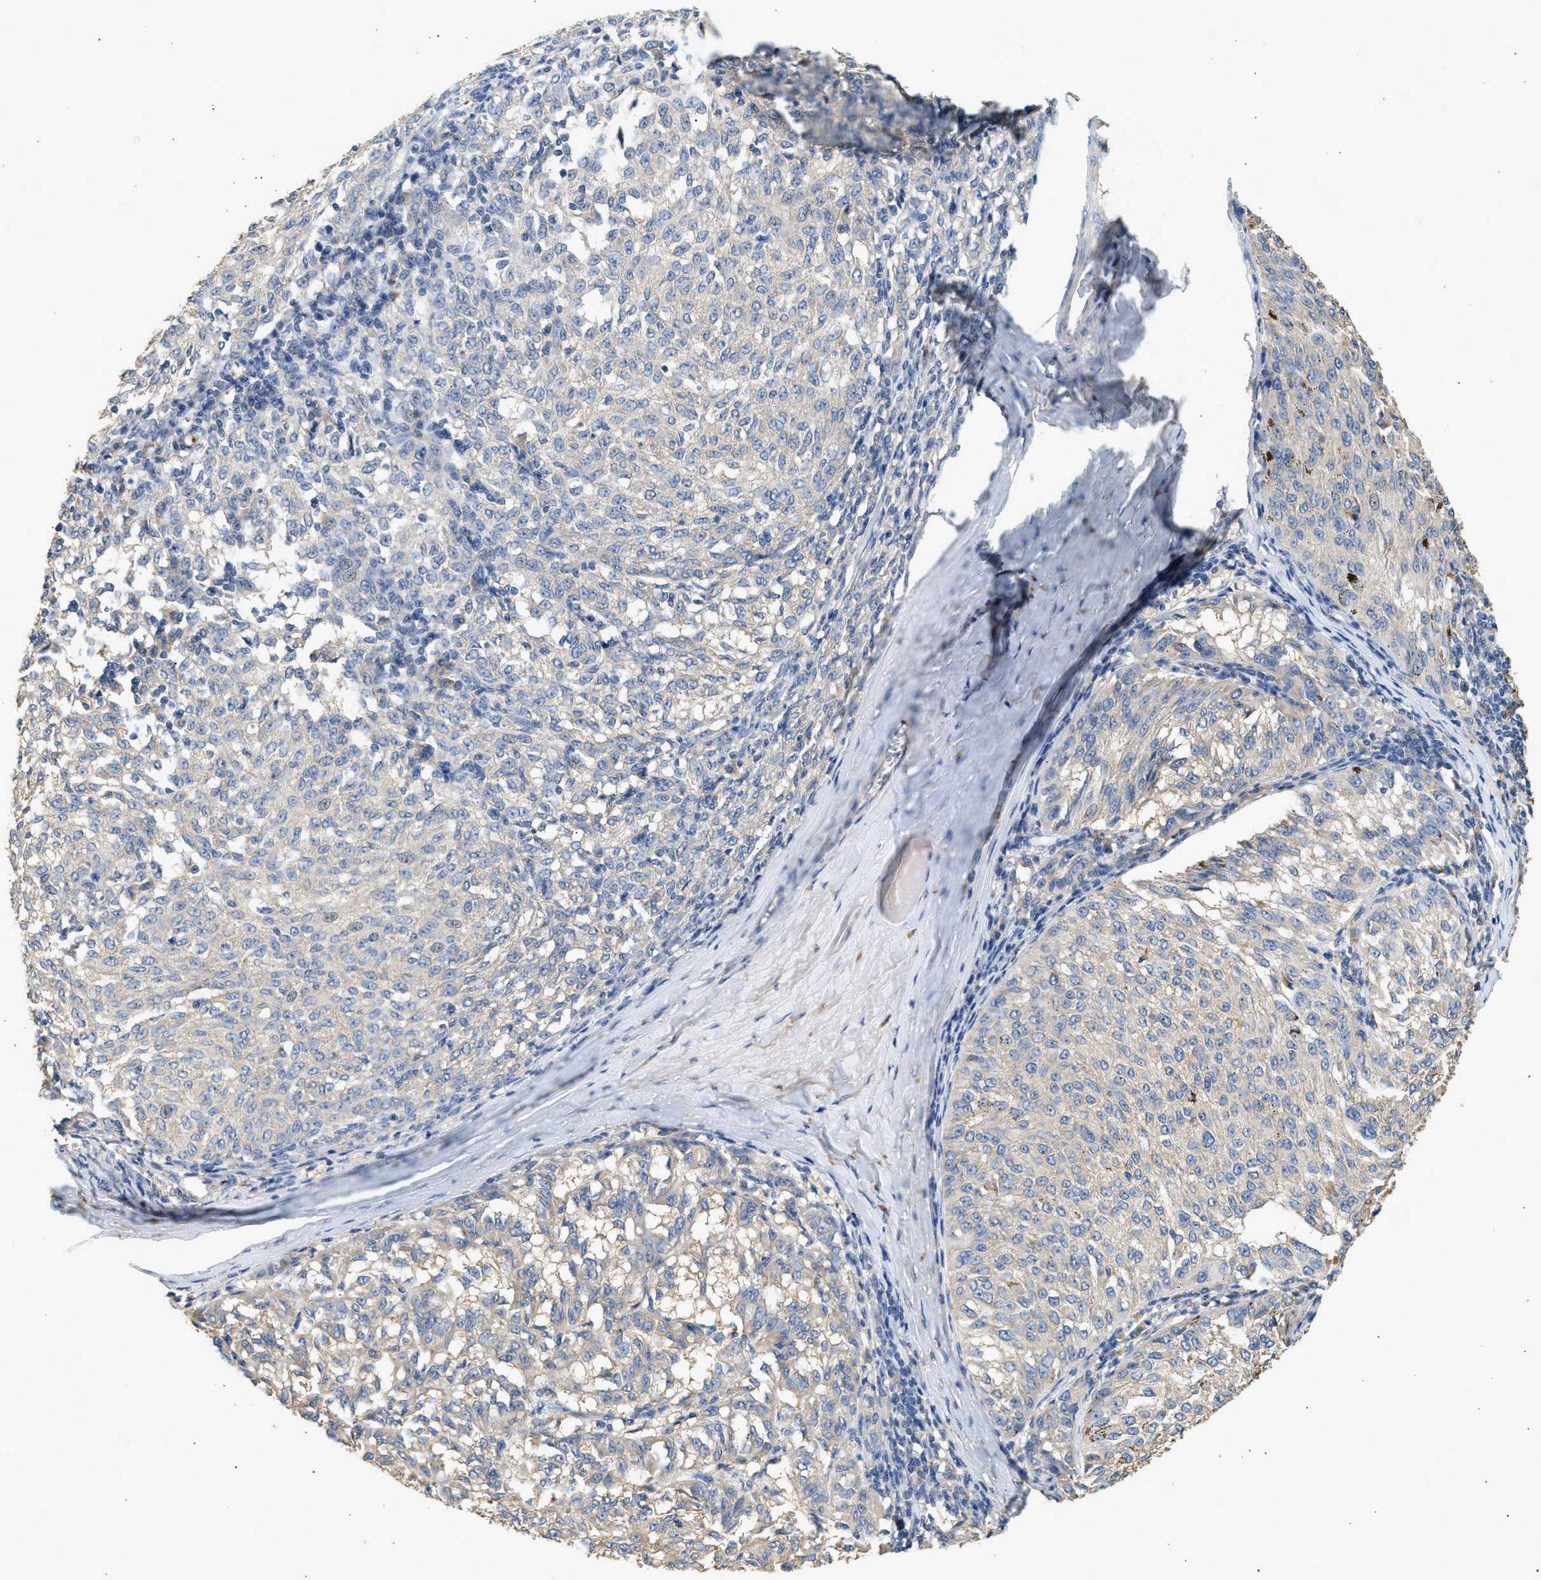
{"staining": {"intensity": "negative", "quantity": "none", "location": "none"}, "tissue": "melanoma", "cell_type": "Tumor cells", "image_type": "cancer", "snomed": [{"axis": "morphology", "description": "Malignant melanoma, NOS"}, {"axis": "topography", "description": "Skin"}], "caption": "The IHC histopathology image has no significant positivity in tumor cells of malignant melanoma tissue. (DAB (3,3'-diaminobenzidine) IHC, high magnification).", "gene": "WDR31", "patient": {"sex": "female", "age": 72}}